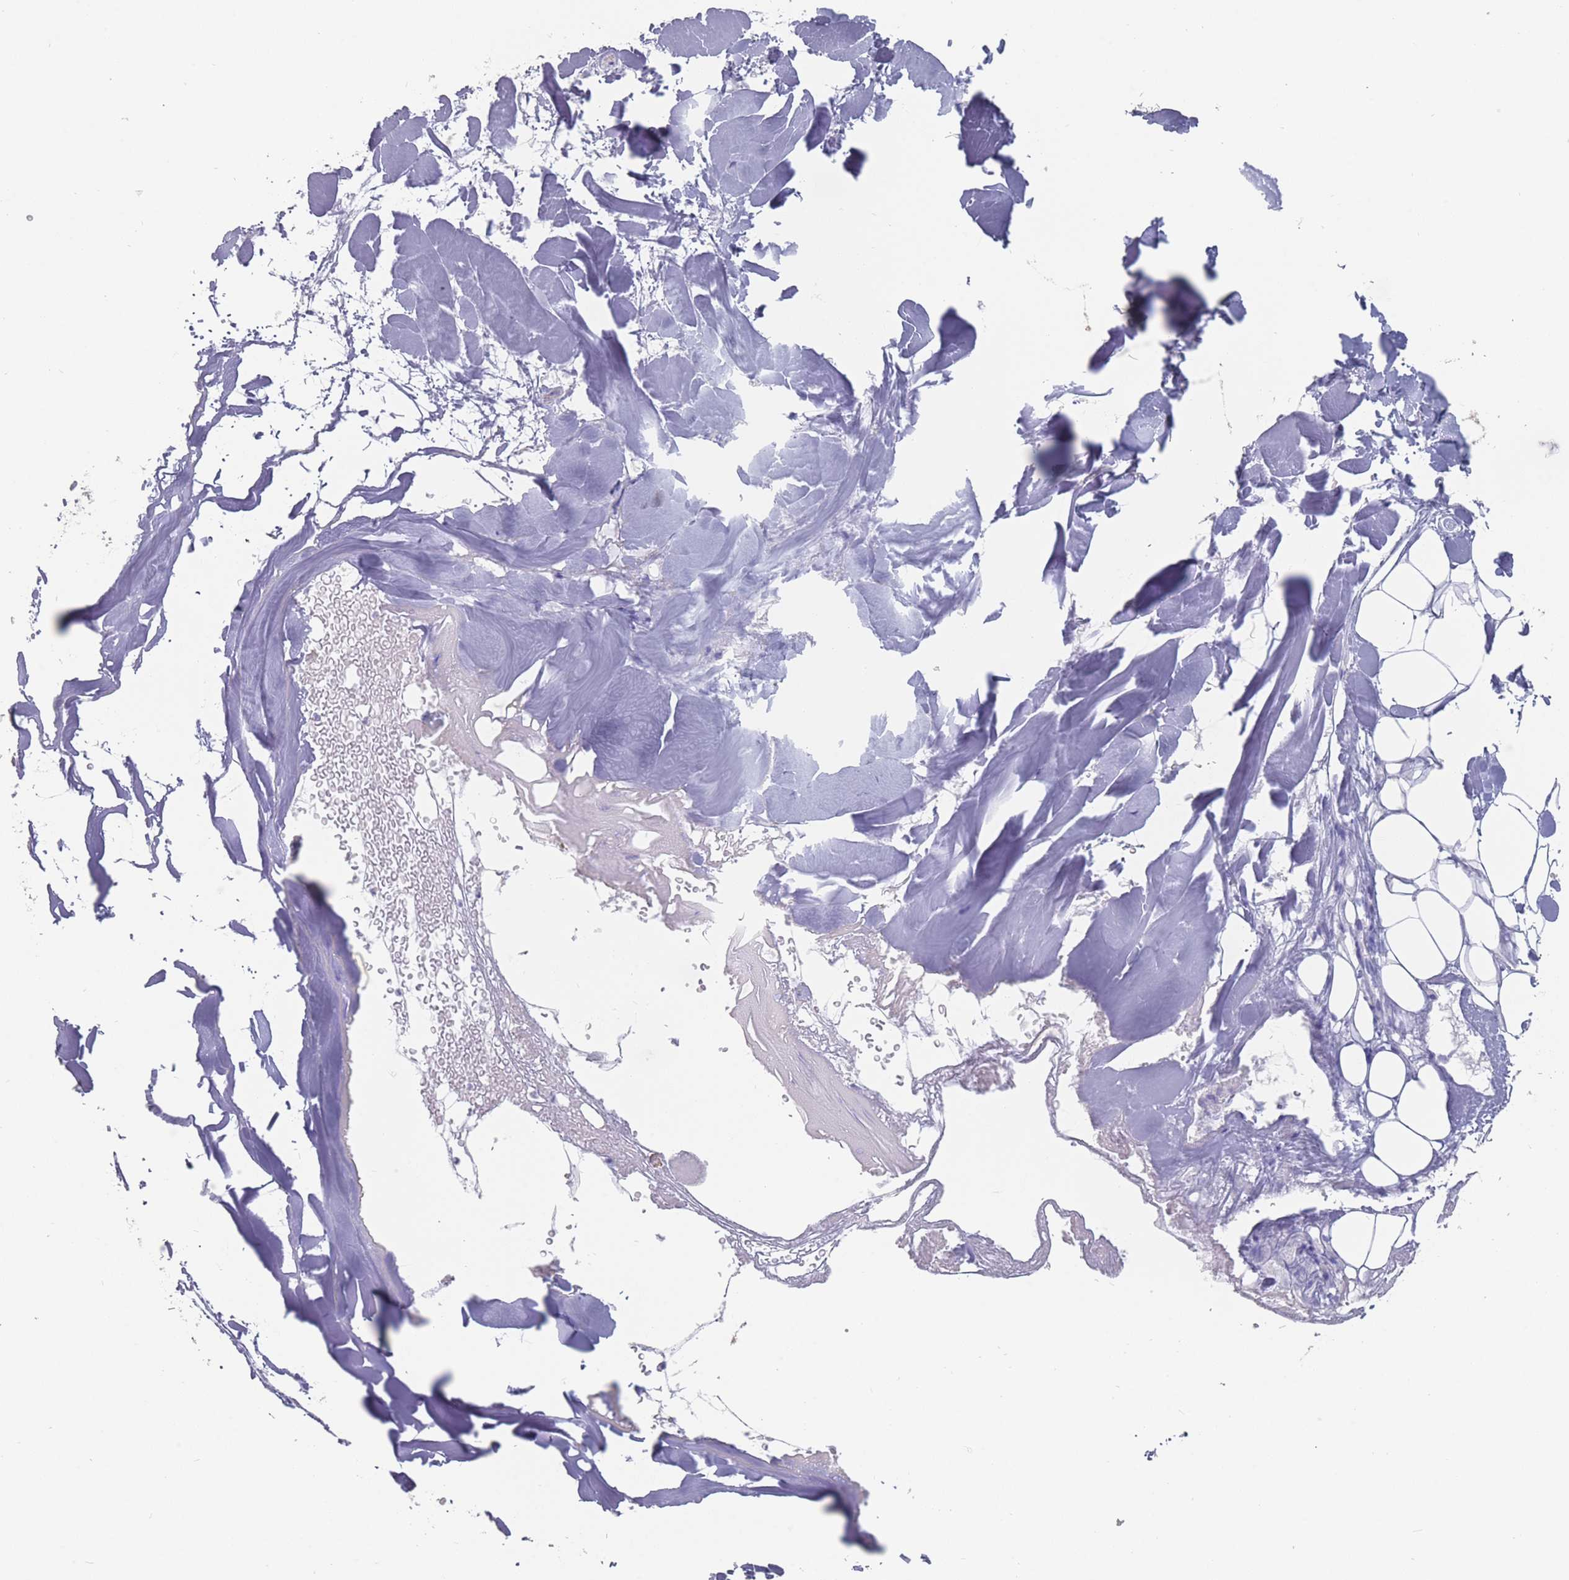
{"staining": {"intensity": "negative", "quantity": "none", "location": "none"}, "tissue": "adipose tissue", "cell_type": "Adipocytes", "image_type": "normal", "snomed": [{"axis": "morphology", "description": "Normal tissue, NOS"}, {"axis": "topography", "description": "Peripheral nerve tissue"}], "caption": "Immunohistochemistry (IHC) of unremarkable adipose tissue exhibits no staining in adipocytes. (DAB IHC visualized using brightfield microscopy, high magnification).", "gene": "CYP51A1", "patient": {"sex": "male", "age": 74}}